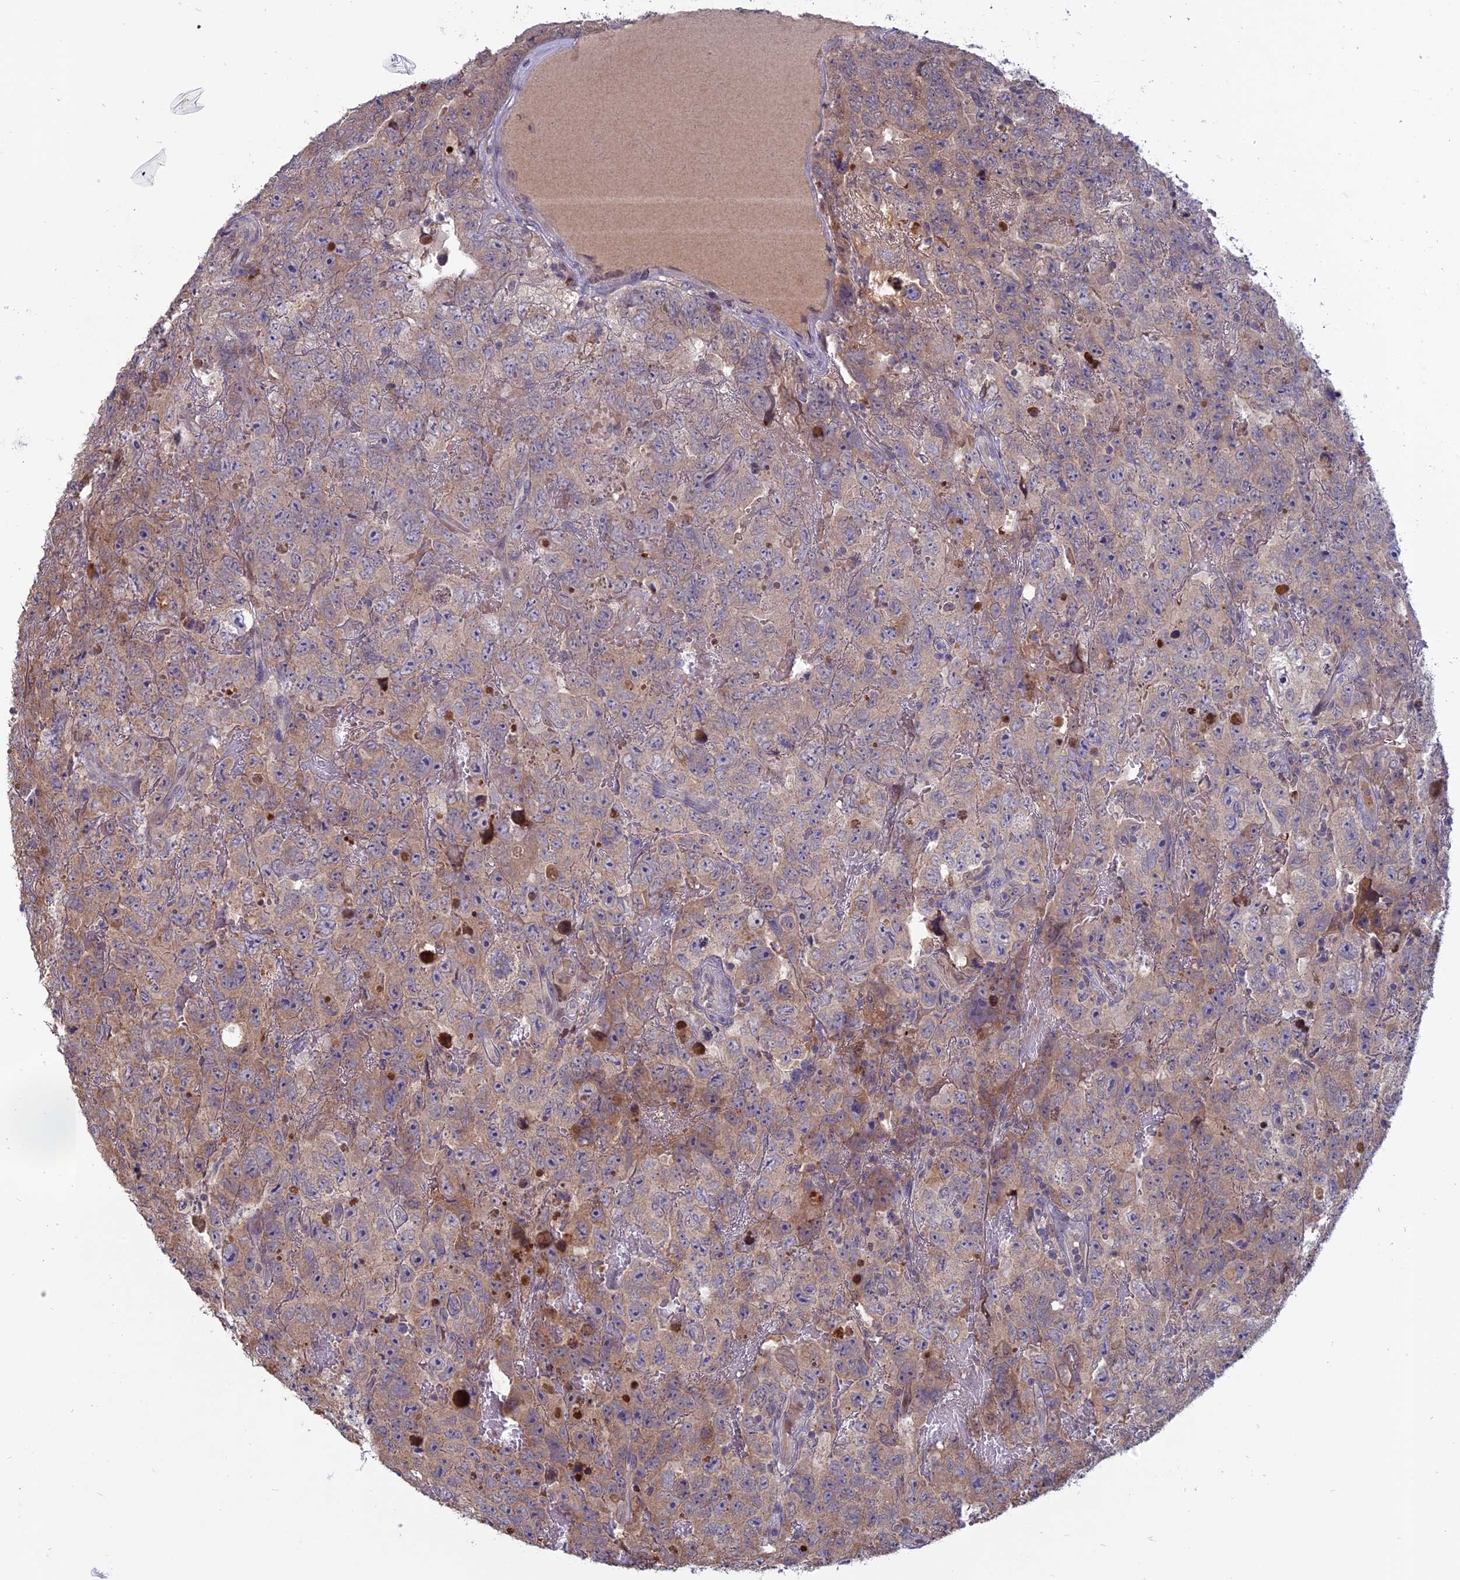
{"staining": {"intensity": "weak", "quantity": "<25%", "location": "cytoplasmic/membranous"}, "tissue": "testis cancer", "cell_type": "Tumor cells", "image_type": "cancer", "snomed": [{"axis": "morphology", "description": "Carcinoma, Embryonal, NOS"}, {"axis": "topography", "description": "Testis"}], "caption": "Human testis cancer stained for a protein using immunohistochemistry reveals no positivity in tumor cells.", "gene": "TMEM208", "patient": {"sex": "male", "age": 45}}